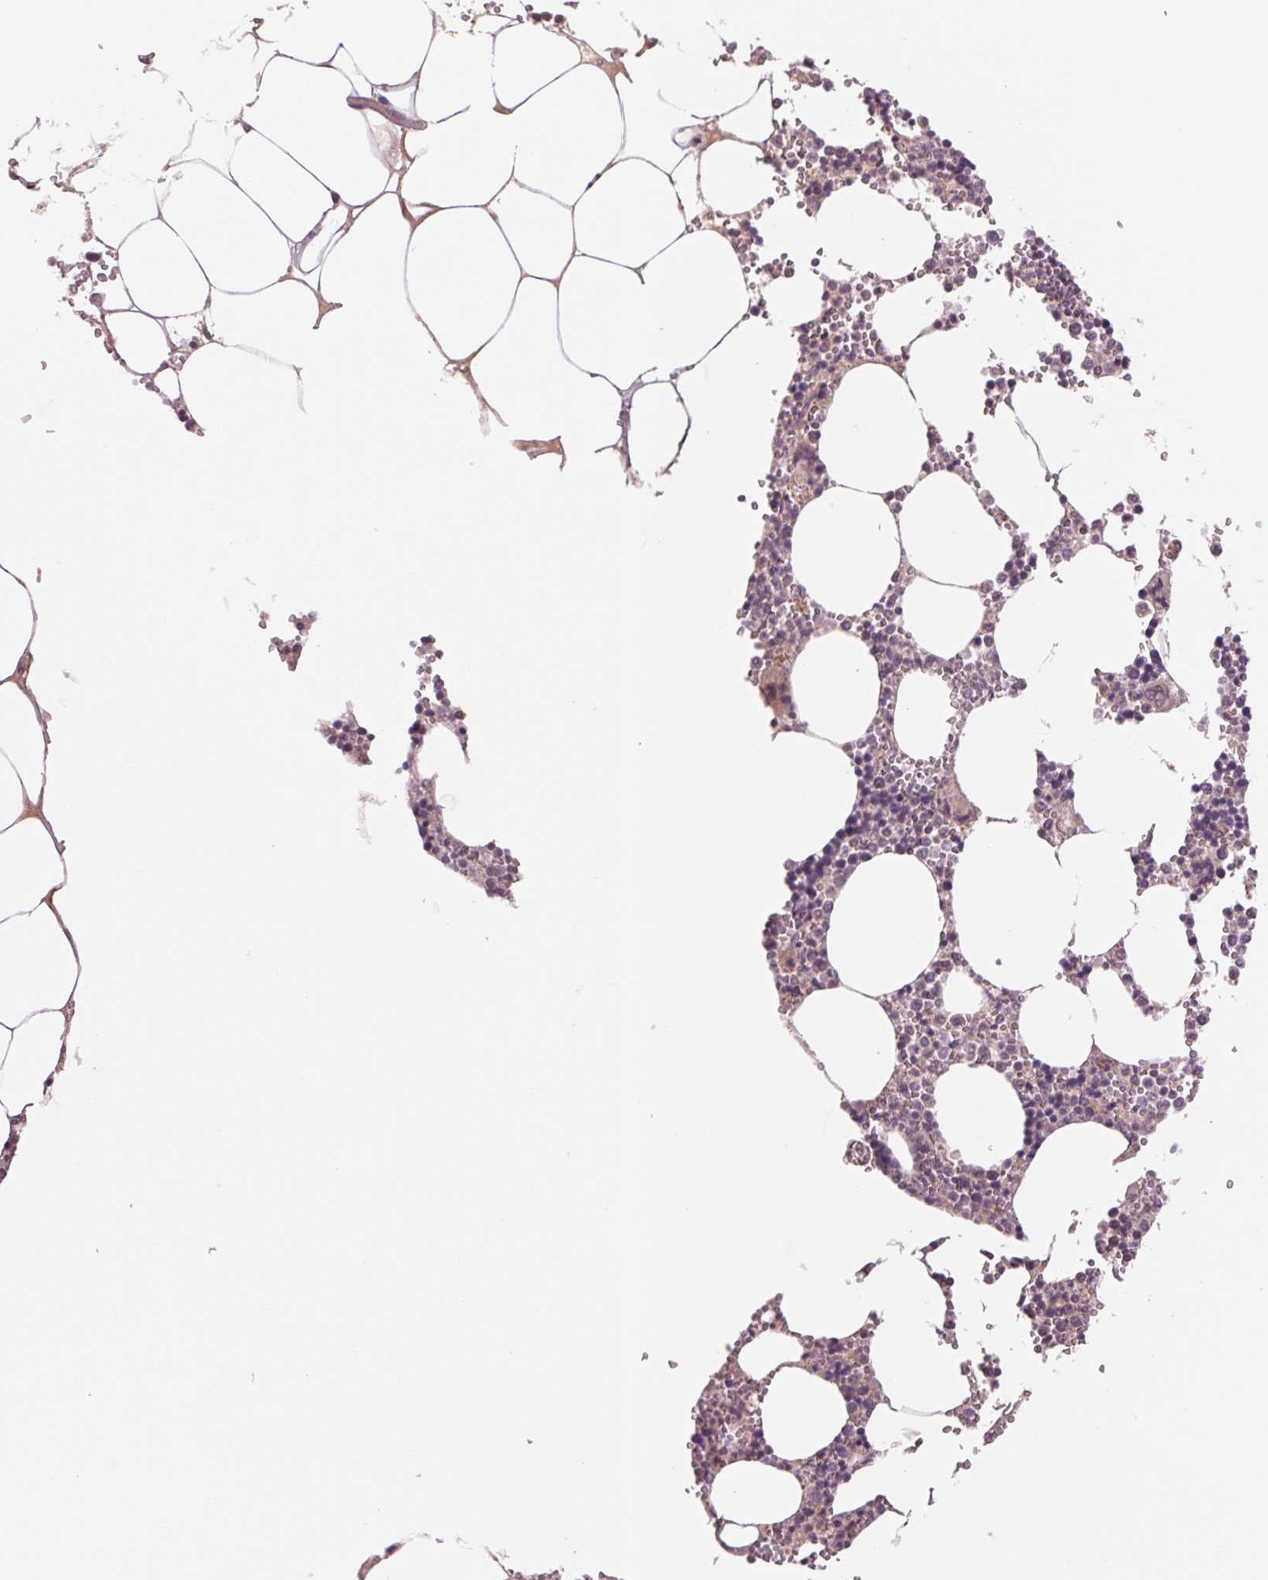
{"staining": {"intensity": "weak", "quantity": "25%-75%", "location": "cytoplasmic/membranous"}, "tissue": "bone marrow", "cell_type": "Hematopoietic cells", "image_type": "normal", "snomed": [{"axis": "morphology", "description": "Normal tissue, NOS"}, {"axis": "topography", "description": "Bone marrow"}], "caption": "About 25%-75% of hematopoietic cells in unremarkable human bone marrow demonstrate weak cytoplasmic/membranous protein expression as visualized by brown immunohistochemical staining.", "gene": "PPIAL4A", "patient": {"sex": "male", "age": 54}}